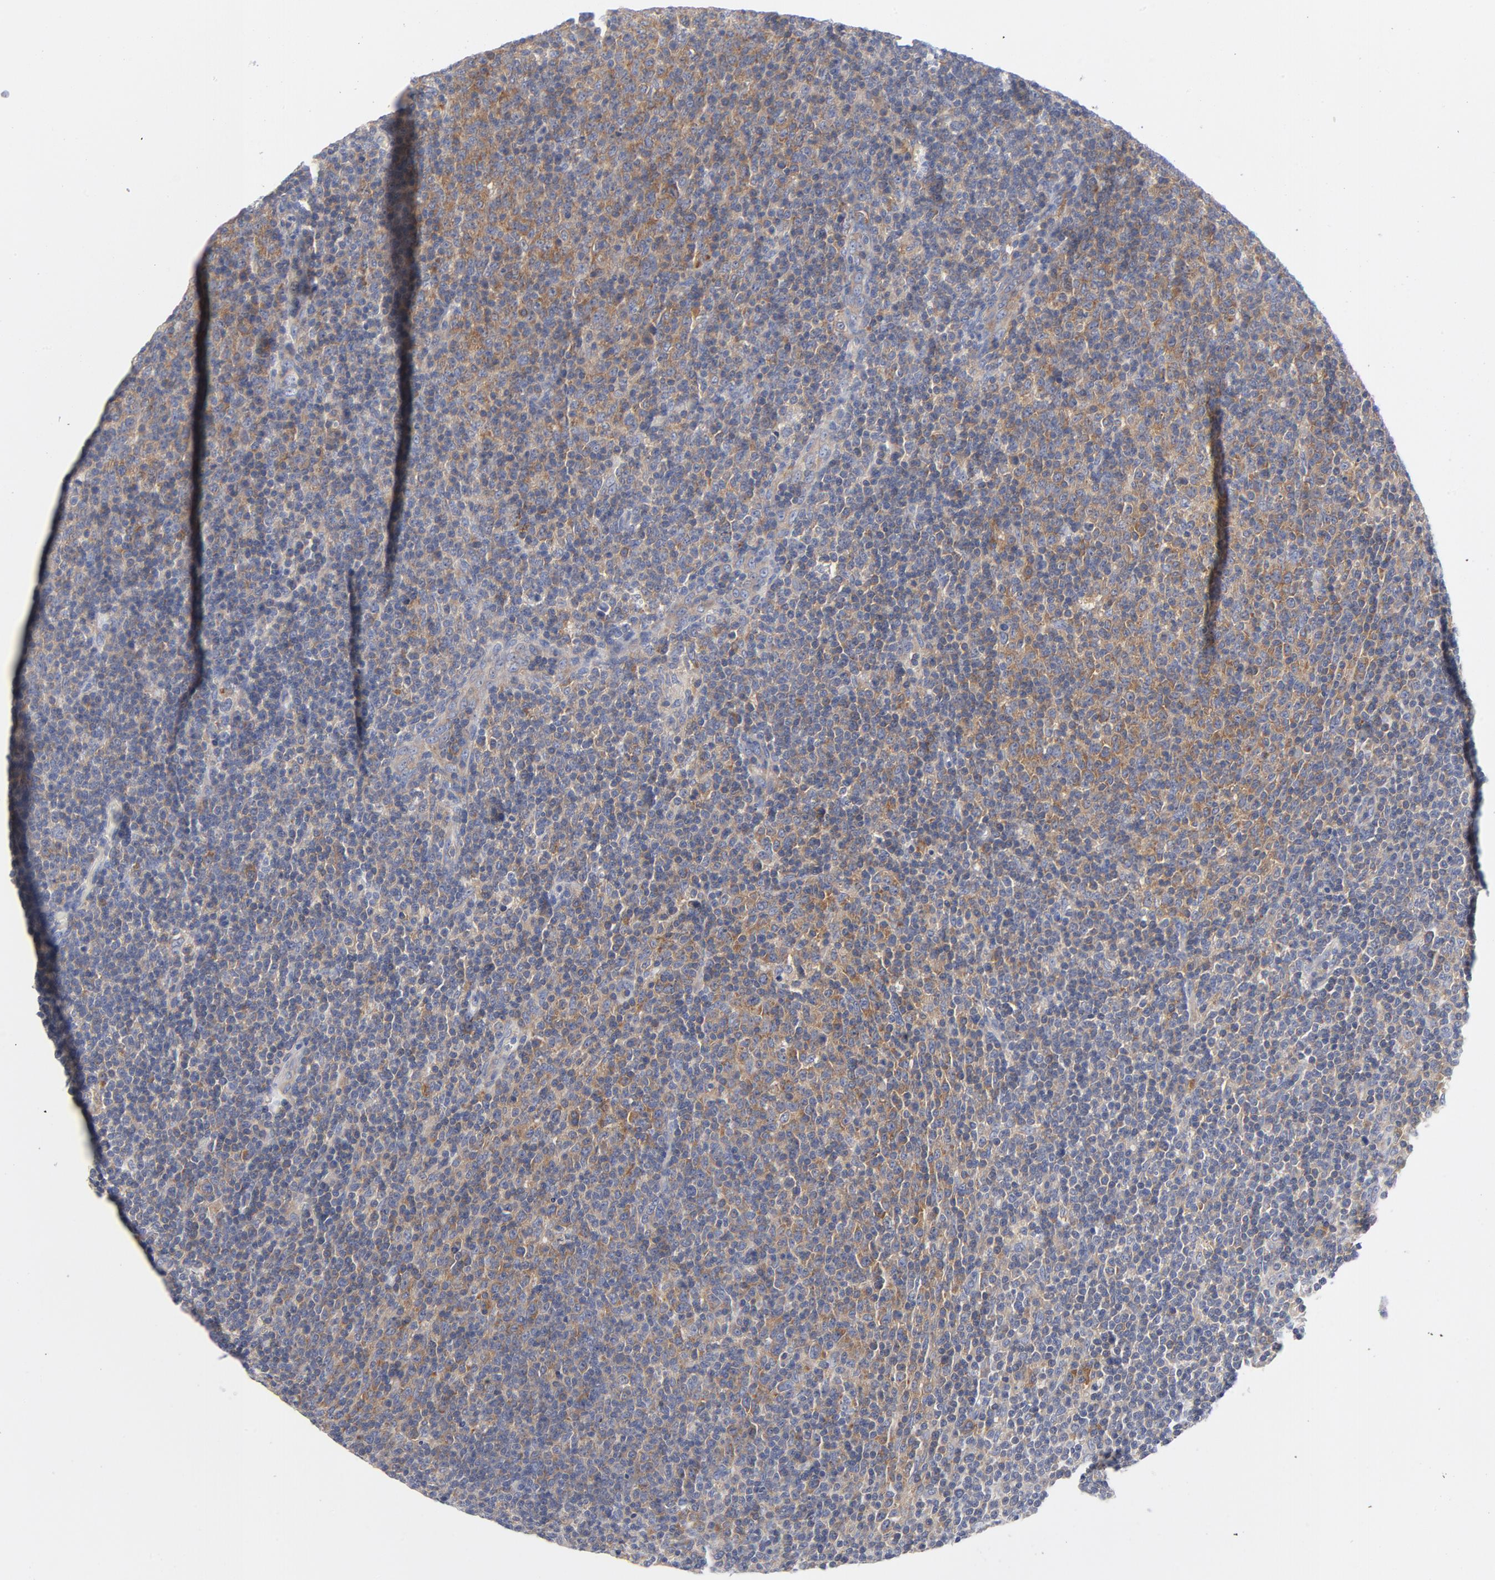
{"staining": {"intensity": "moderate", "quantity": "25%-75%", "location": "cytoplasmic/membranous"}, "tissue": "lymphoma", "cell_type": "Tumor cells", "image_type": "cancer", "snomed": [{"axis": "morphology", "description": "Malignant lymphoma, non-Hodgkin's type, Low grade"}, {"axis": "topography", "description": "Lymph node"}], "caption": "Lymphoma stained for a protein exhibits moderate cytoplasmic/membranous positivity in tumor cells.", "gene": "CD86", "patient": {"sex": "male", "age": 70}}